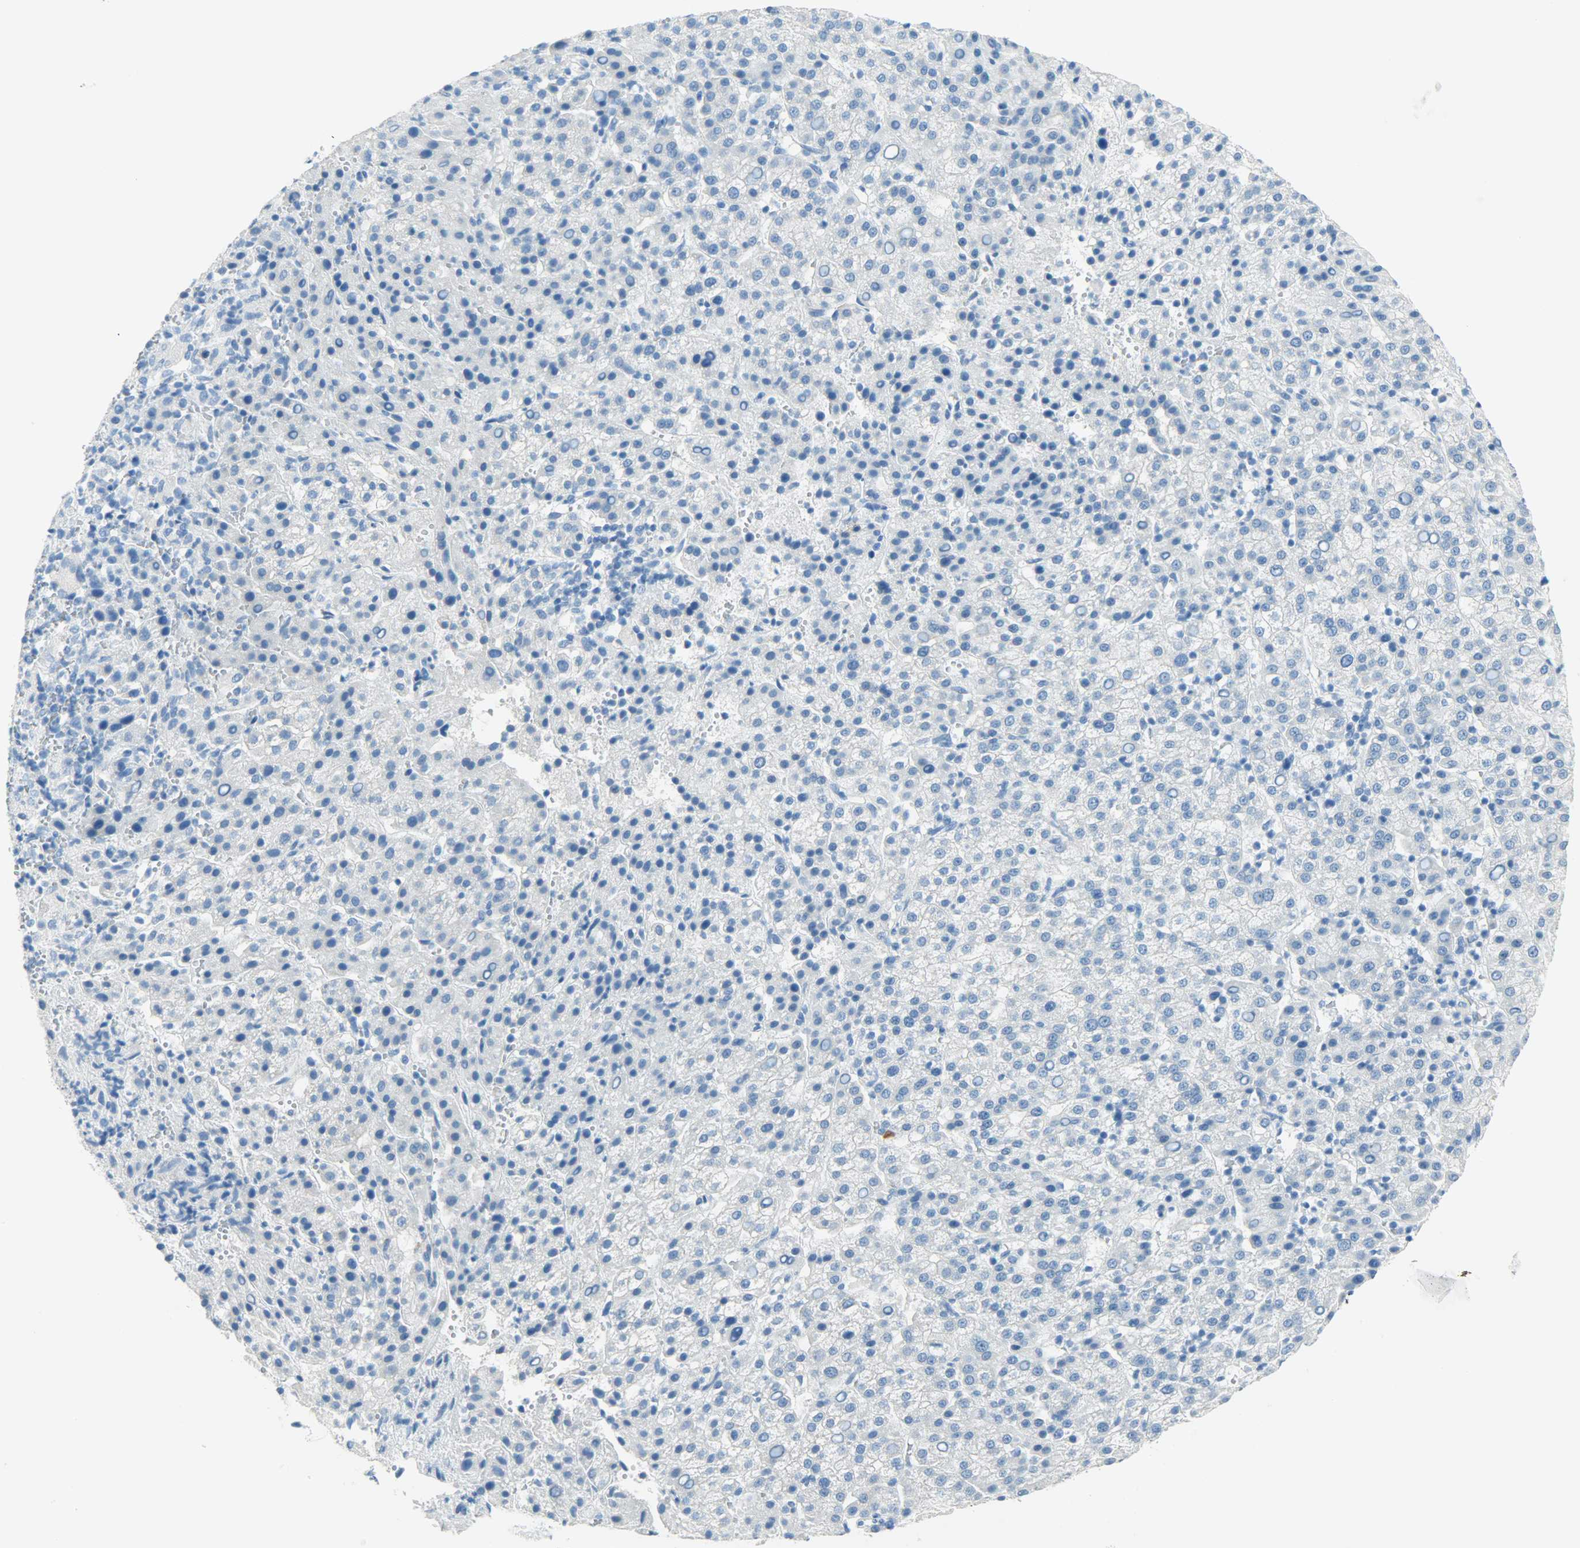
{"staining": {"intensity": "negative", "quantity": "none", "location": "none"}, "tissue": "liver cancer", "cell_type": "Tumor cells", "image_type": "cancer", "snomed": [{"axis": "morphology", "description": "Carcinoma, Hepatocellular, NOS"}, {"axis": "topography", "description": "Liver"}], "caption": "This is an immunohistochemistry image of human liver cancer. There is no positivity in tumor cells.", "gene": "PROM1", "patient": {"sex": "female", "age": 58}}